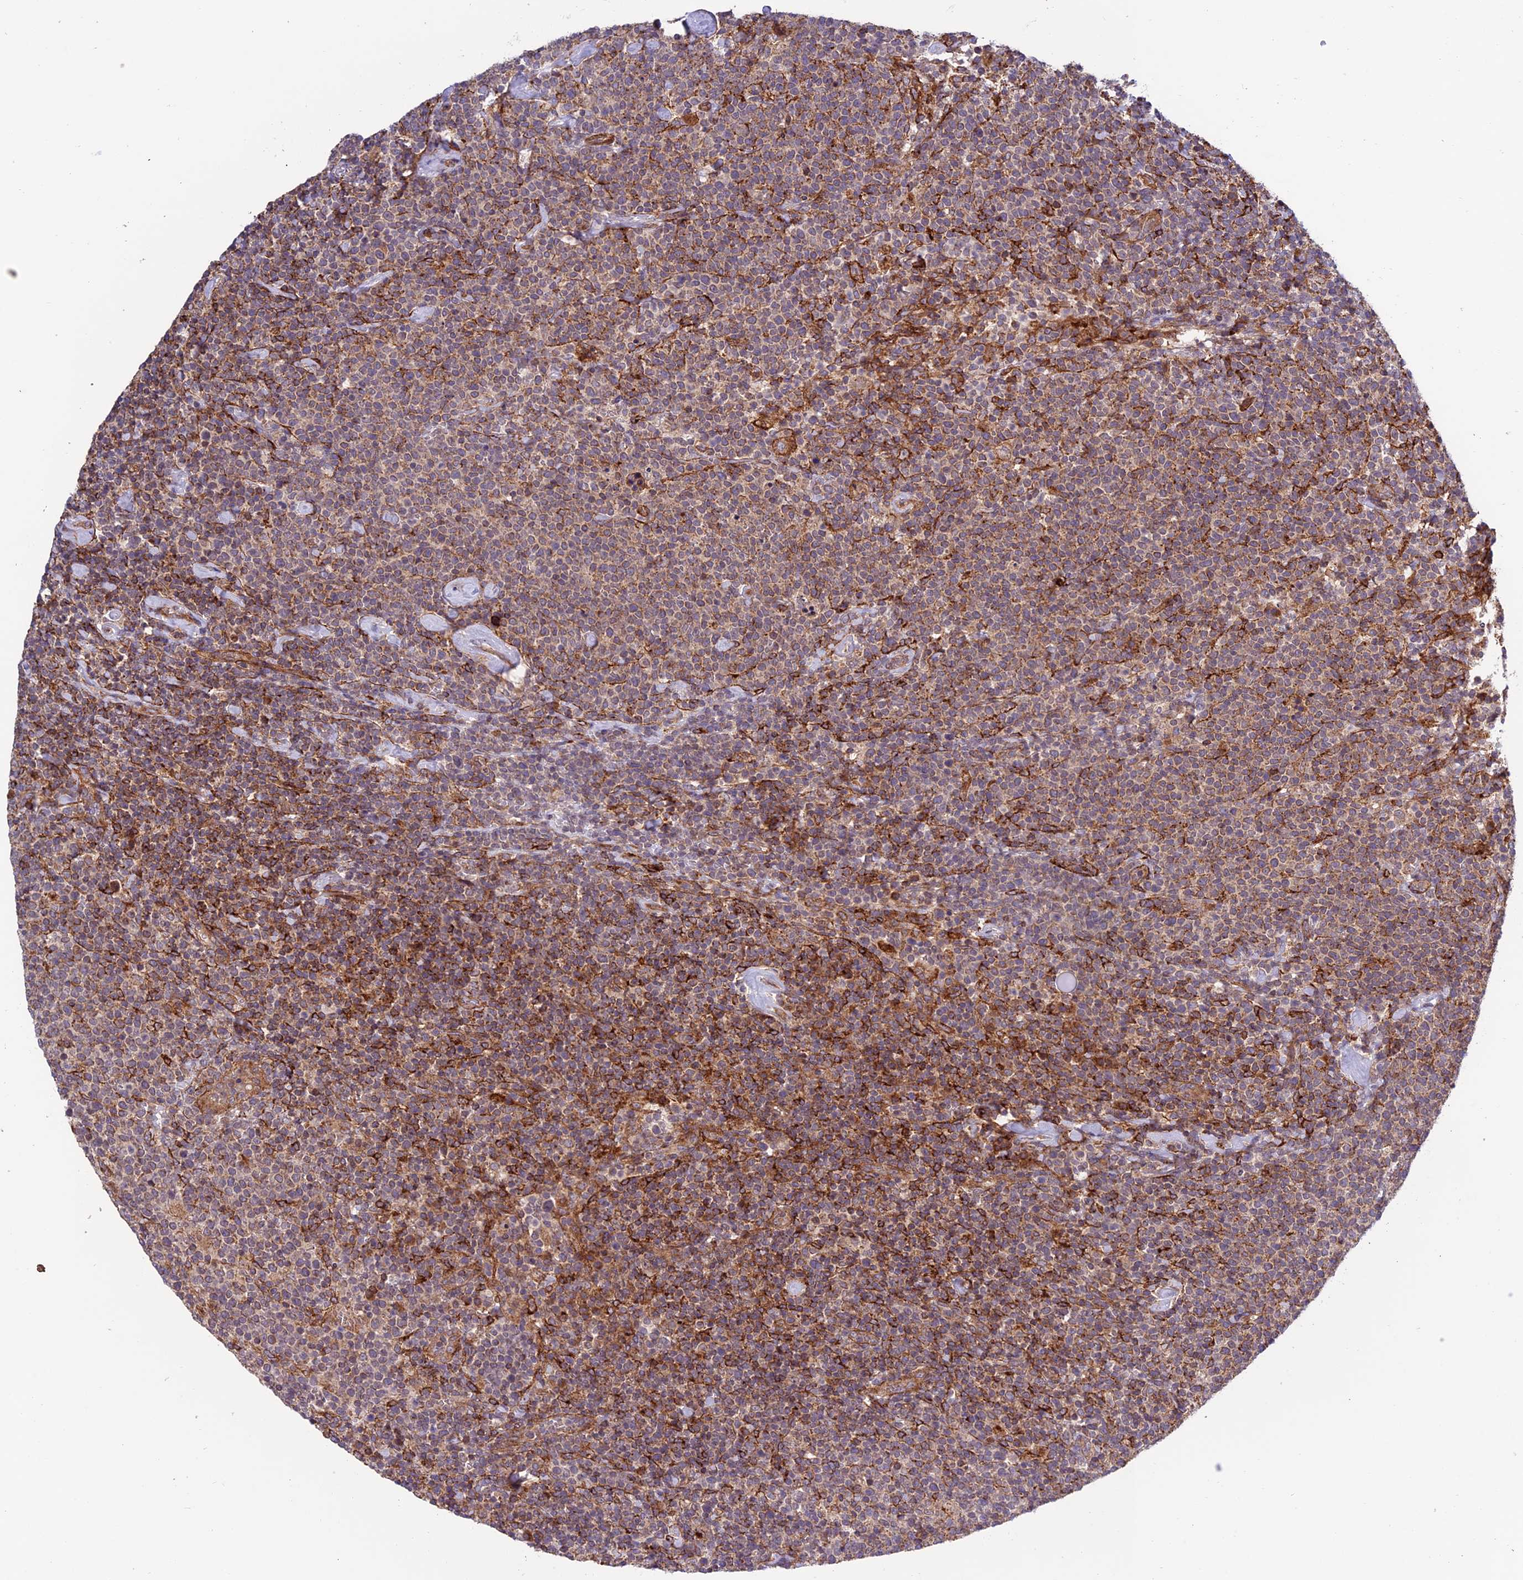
{"staining": {"intensity": "moderate", "quantity": "25%-75%", "location": "cytoplasmic/membranous"}, "tissue": "lymphoma", "cell_type": "Tumor cells", "image_type": "cancer", "snomed": [{"axis": "morphology", "description": "Malignant lymphoma, non-Hodgkin's type, High grade"}, {"axis": "topography", "description": "Lymph node"}], "caption": "There is medium levels of moderate cytoplasmic/membranous expression in tumor cells of high-grade malignant lymphoma, non-Hodgkin's type, as demonstrated by immunohistochemical staining (brown color).", "gene": "TNIP3", "patient": {"sex": "male", "age": 61}}